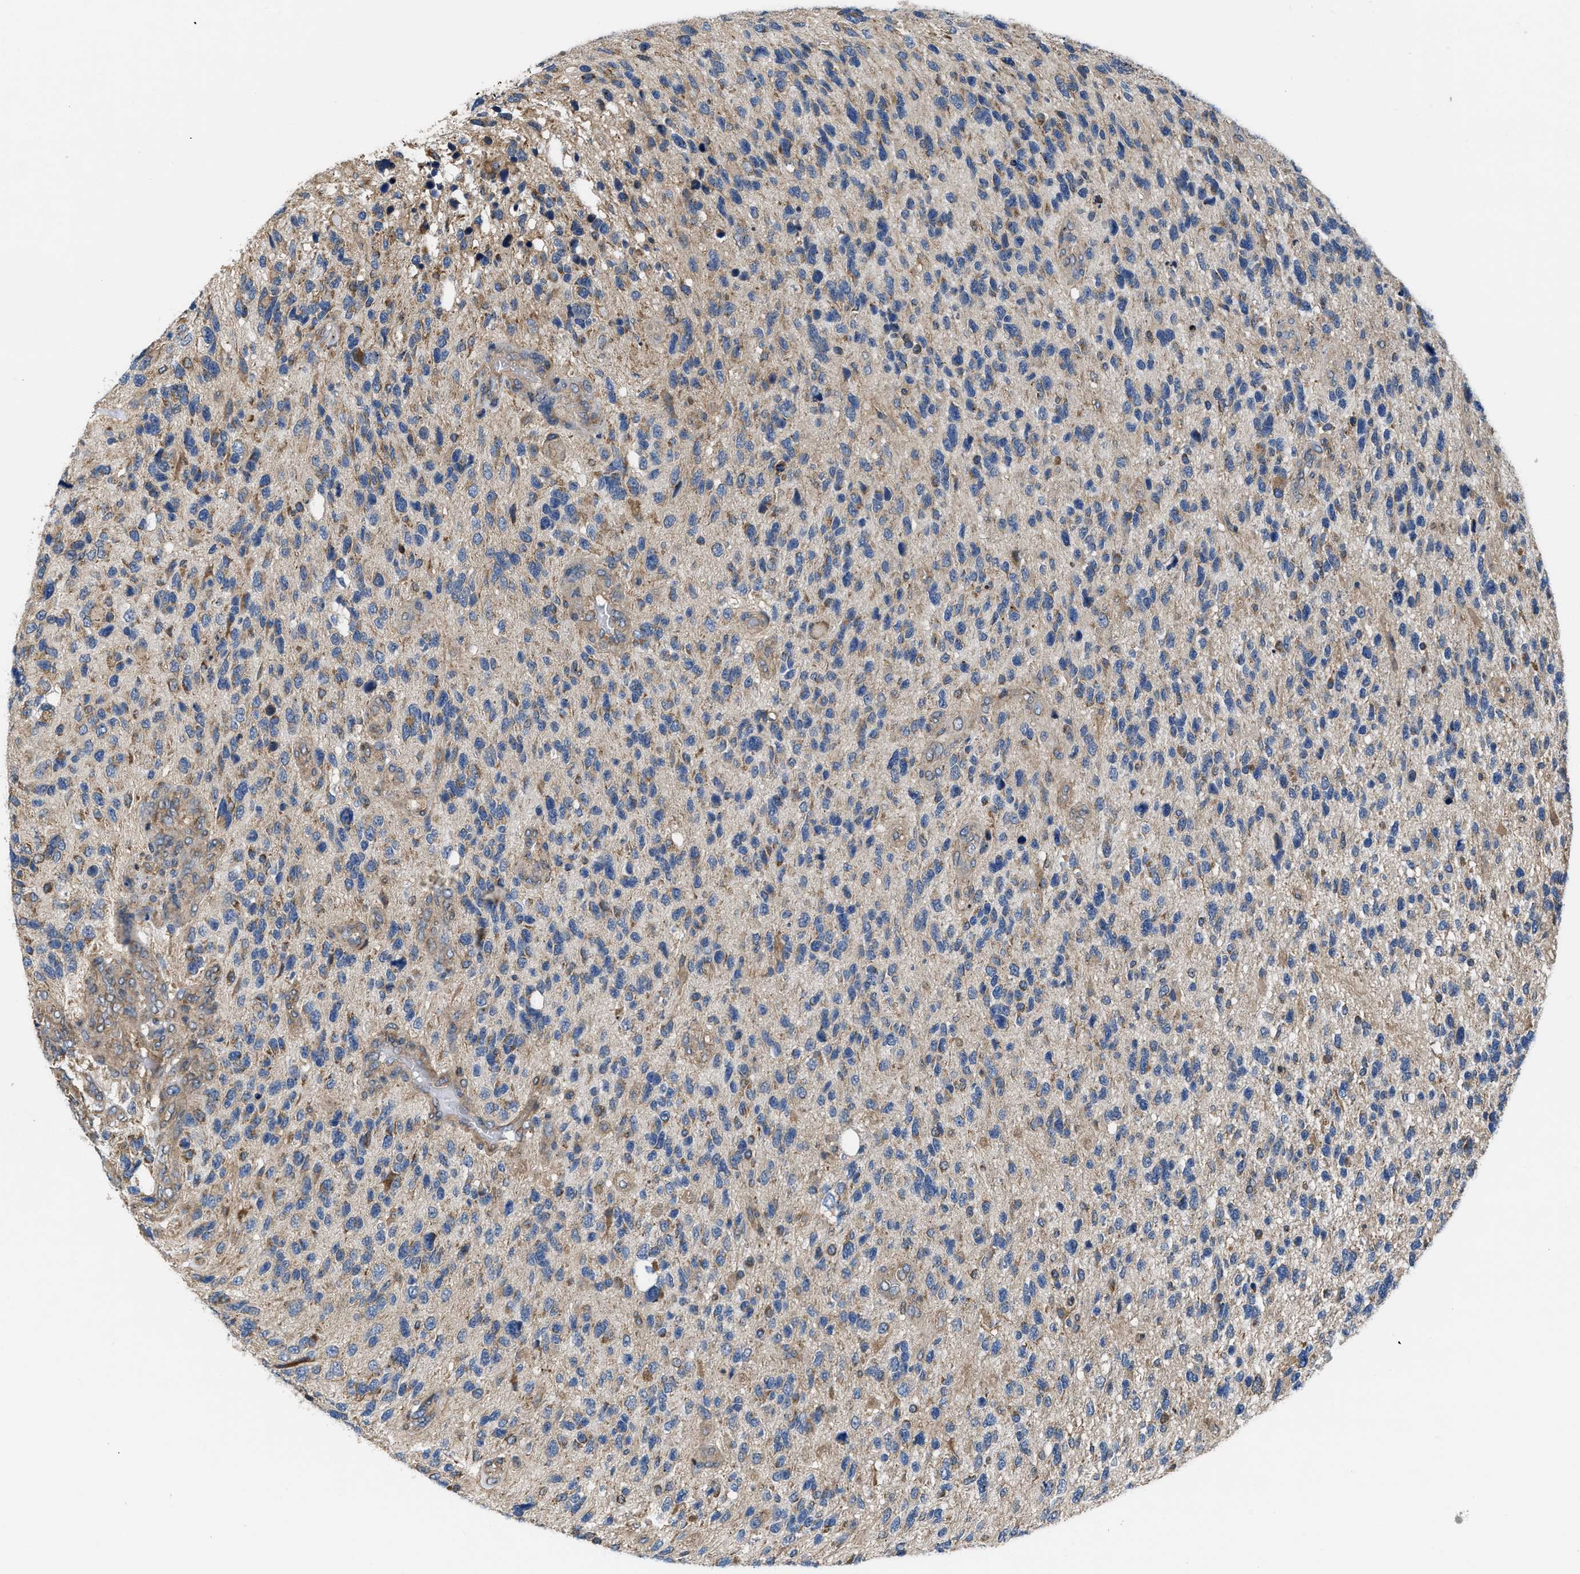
{"staining": {"intensity": "moderate", "quantity": "<25%", "location": "cytoplasmic/membranous"}, "tissue": "glioma", "cell_type": "Tumor cells", "image_type": "cancer", "snomed": [{"axis": "morphology", "description": "Glioma, malignant, High grade"}, {"axis": "topography", "description": "Brain"}], "caption": "IHC of human malignant glioma (high-grade) demonstrates low levels of moderate cytoplasmic/membranous expression in about <25% of tumor cells. The protein of interest is shown in brown color, while the nuclei are stained blue.", "gene": "CEP128", "patient": {"sex": "female", "age": 58}}